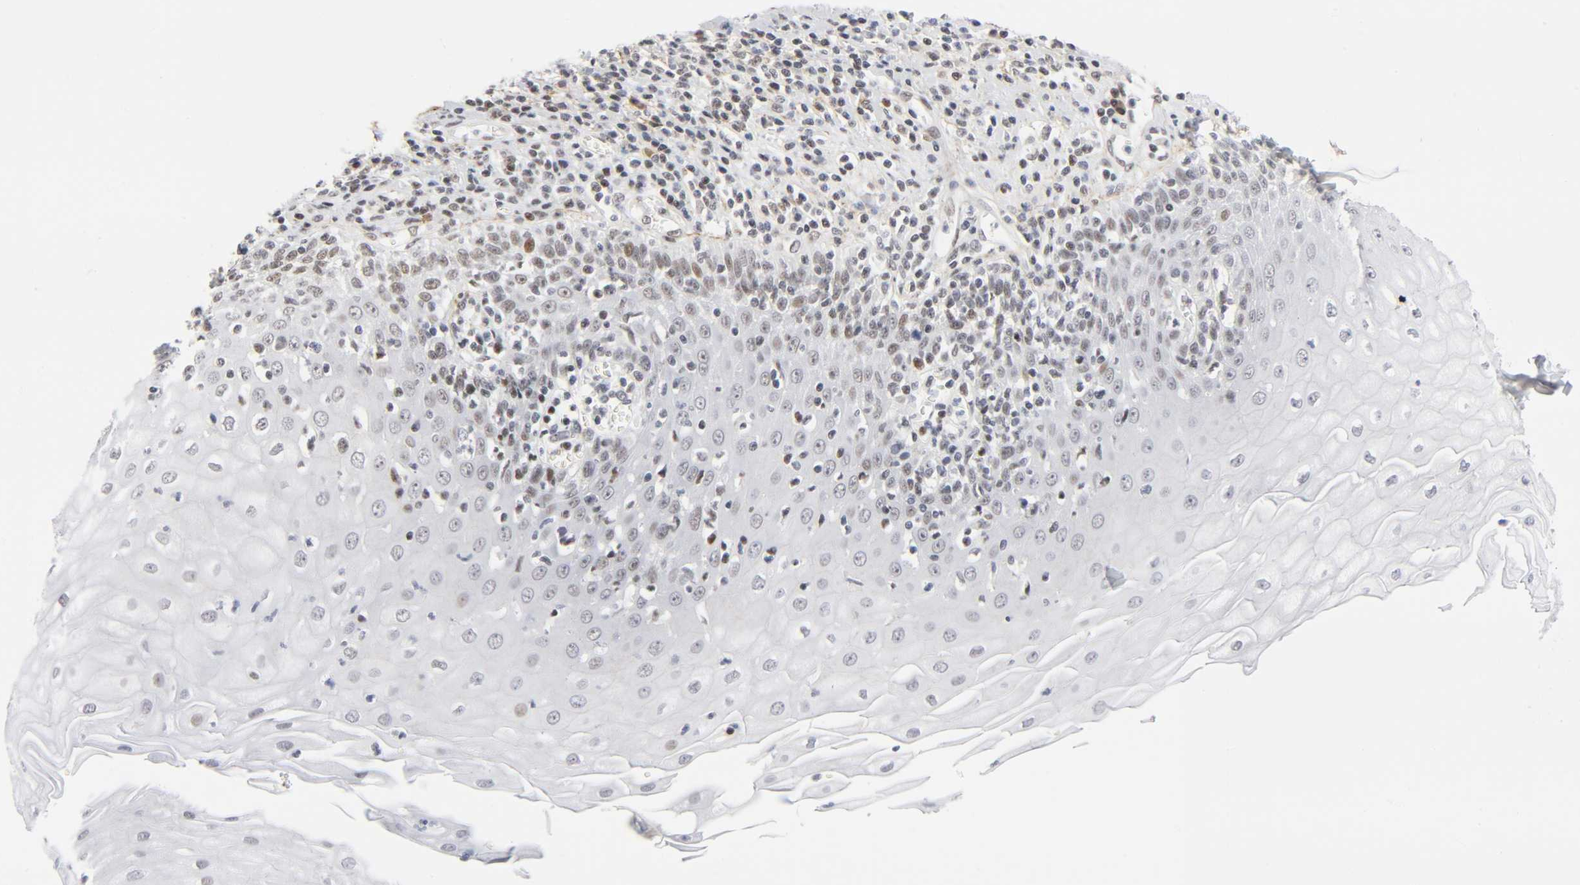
{"staining": {"intensity": "moderate", "quantity": "<25%", "location": "nuclear"}, "tissue": "esophagus", "cell_type": "Squamous epithelial cells", "image_type": "normal", "snomed": [{"axis": "morphology", "description": "Normal tissue, NOS"}, {"axis": "morphology", "description": "Squamous cell carcinoma, NOS"}, {"axis": "topography", "description": "Esophagus"}], "caption": "Protein positivity by immunohistochemistry (IHC) displays moderate nuclear staining in approximately <25% of squamous epithelial cells in normal esophagus.", "gene": "DIDO1", "patient": {"sex": "male", "age": 65}}